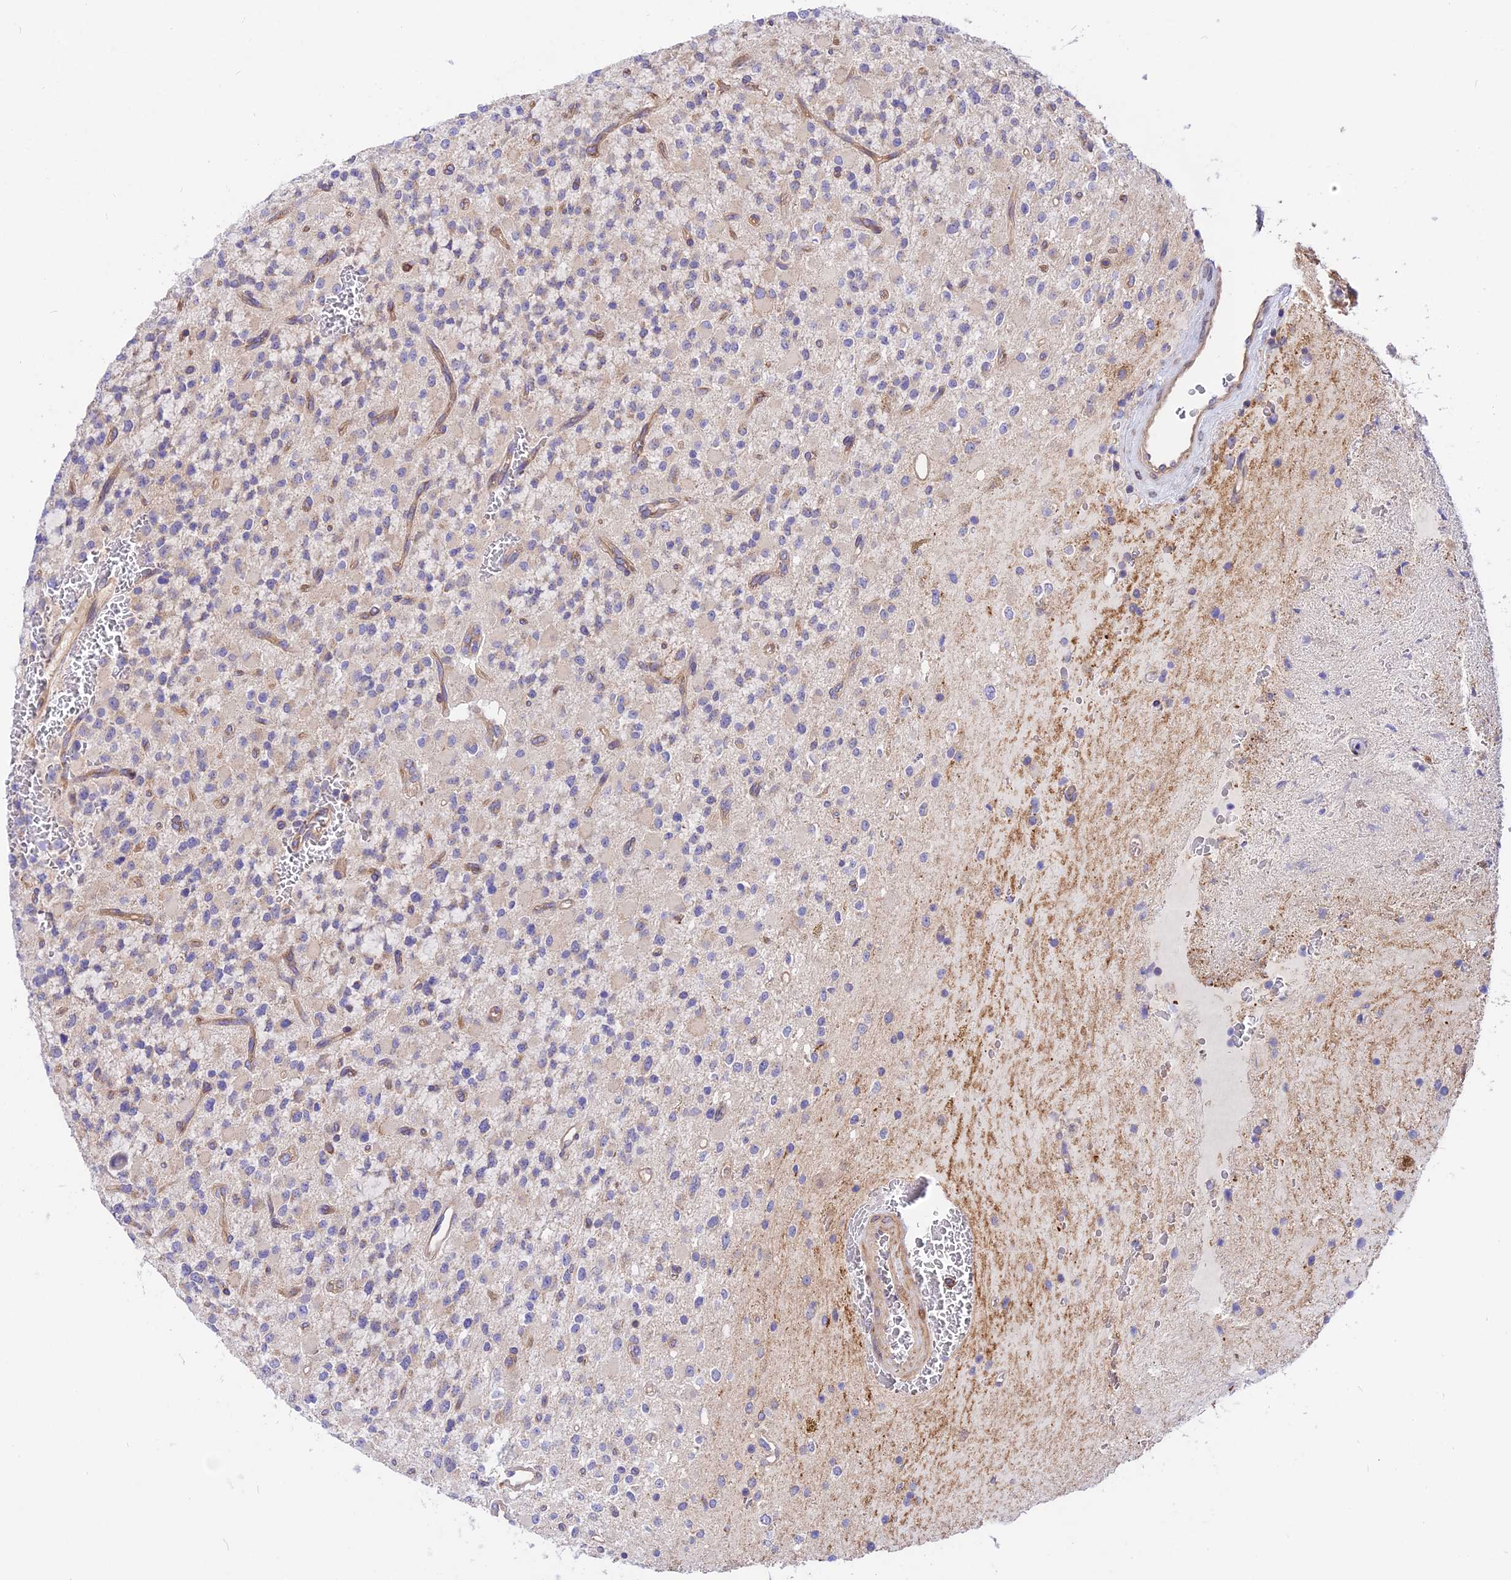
{"staining": {"intensity": "weak", "quantity": "<25%", "location": "cytoplasmic/membranous"}, "tissue": "glioma", "cell_type": "Tumor cells", "image_type": "cancer", "snomed": [{"axis": "morphology", "description": "Glioma, malignant, High grade"}, {"axis": "topography", "description": "Brain"}], "caption": "High power microscopy image of an IHC image of malignant high-grade glioma, revealing no significant staining in tumor cells.", "gene": "TRIM43B", "patient": {"sex": "male", "age": 34}}